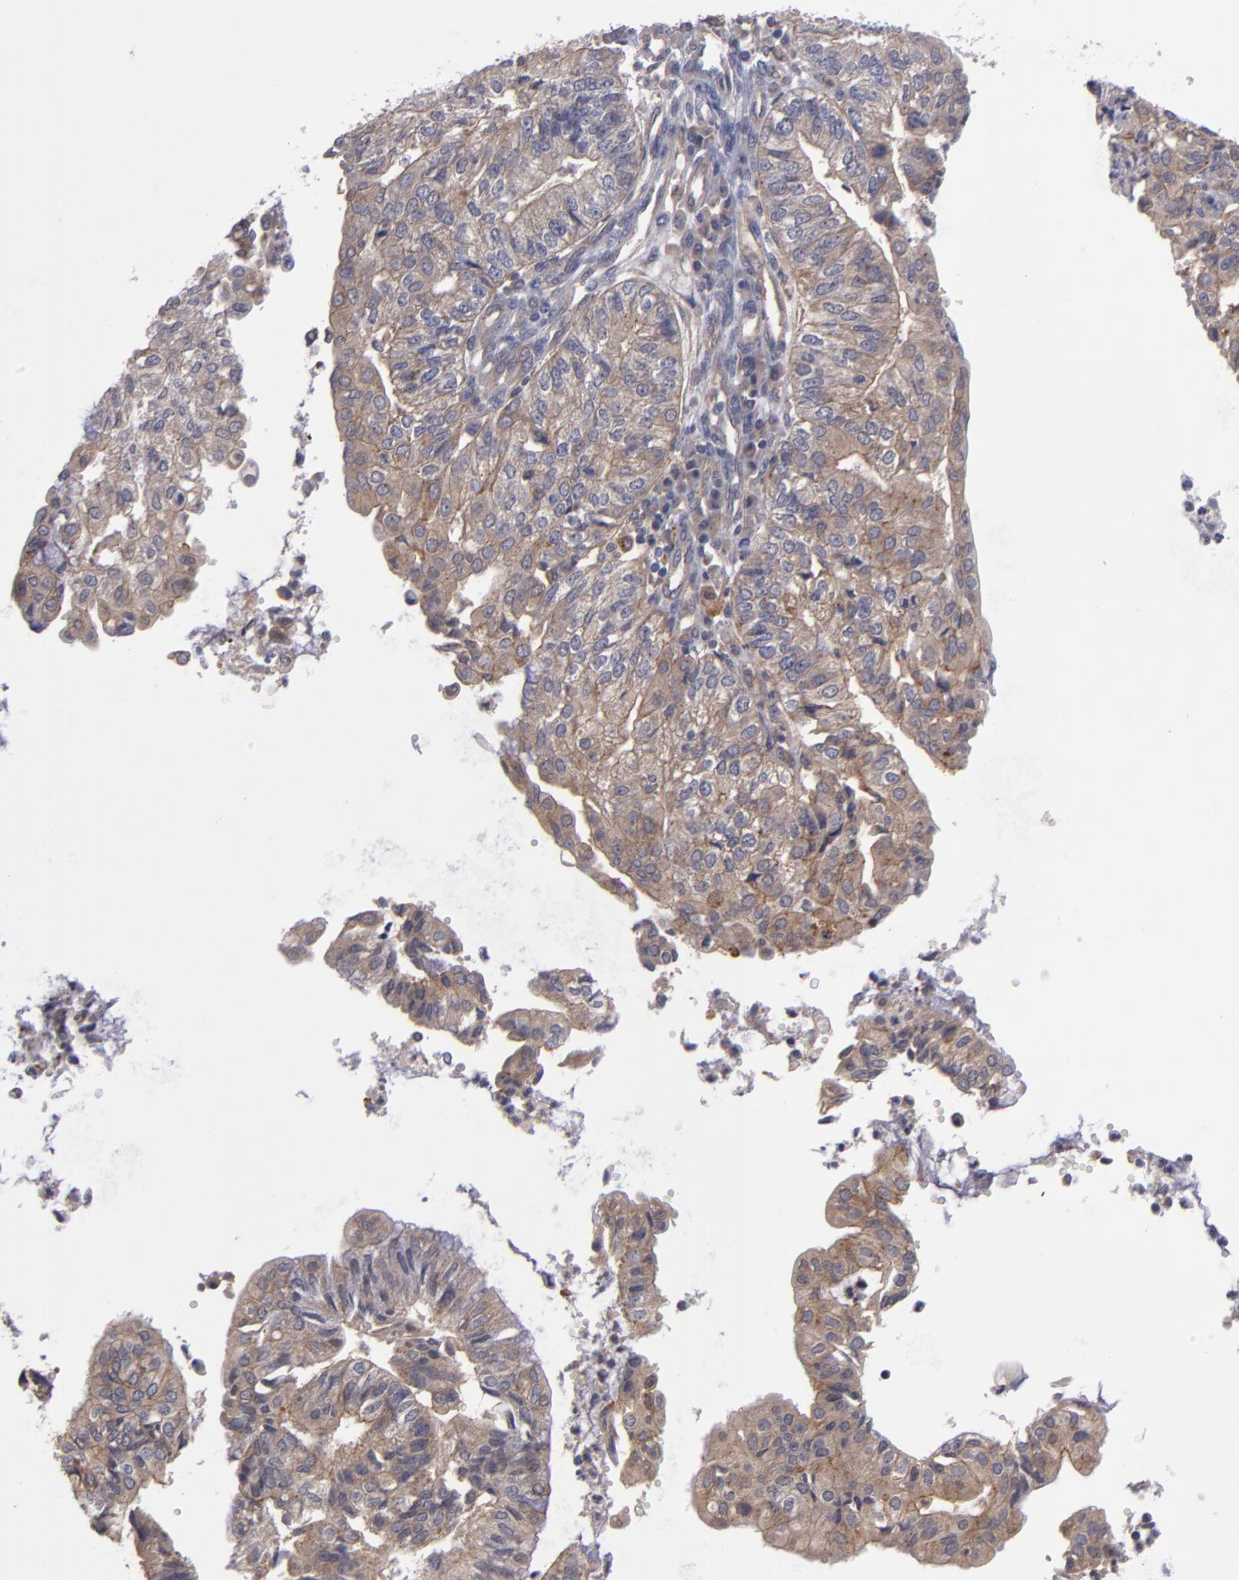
{"staining": {"intensity": "weak", "quantity": ">75%", "location": "cytoplasmic/membranous"}, "tissue": "endometrial cancer", "cell_type": "Tumor cells", "image_type": "cancer", "snomed": [{"axis": "morphology", "description": "Adenocarcinoma, NOS"}, {"axis": "topography", "description": "Endometrium"}], "caption": "Immunohistochemical staining of human endometrial cancer (adenocarcinoma) exhibits low levels of weak cytoplasmic/membranous staining in about >75% of tumor cells.", "gene": "CTSO", "patient": {"sex": "female", "age": 59}}